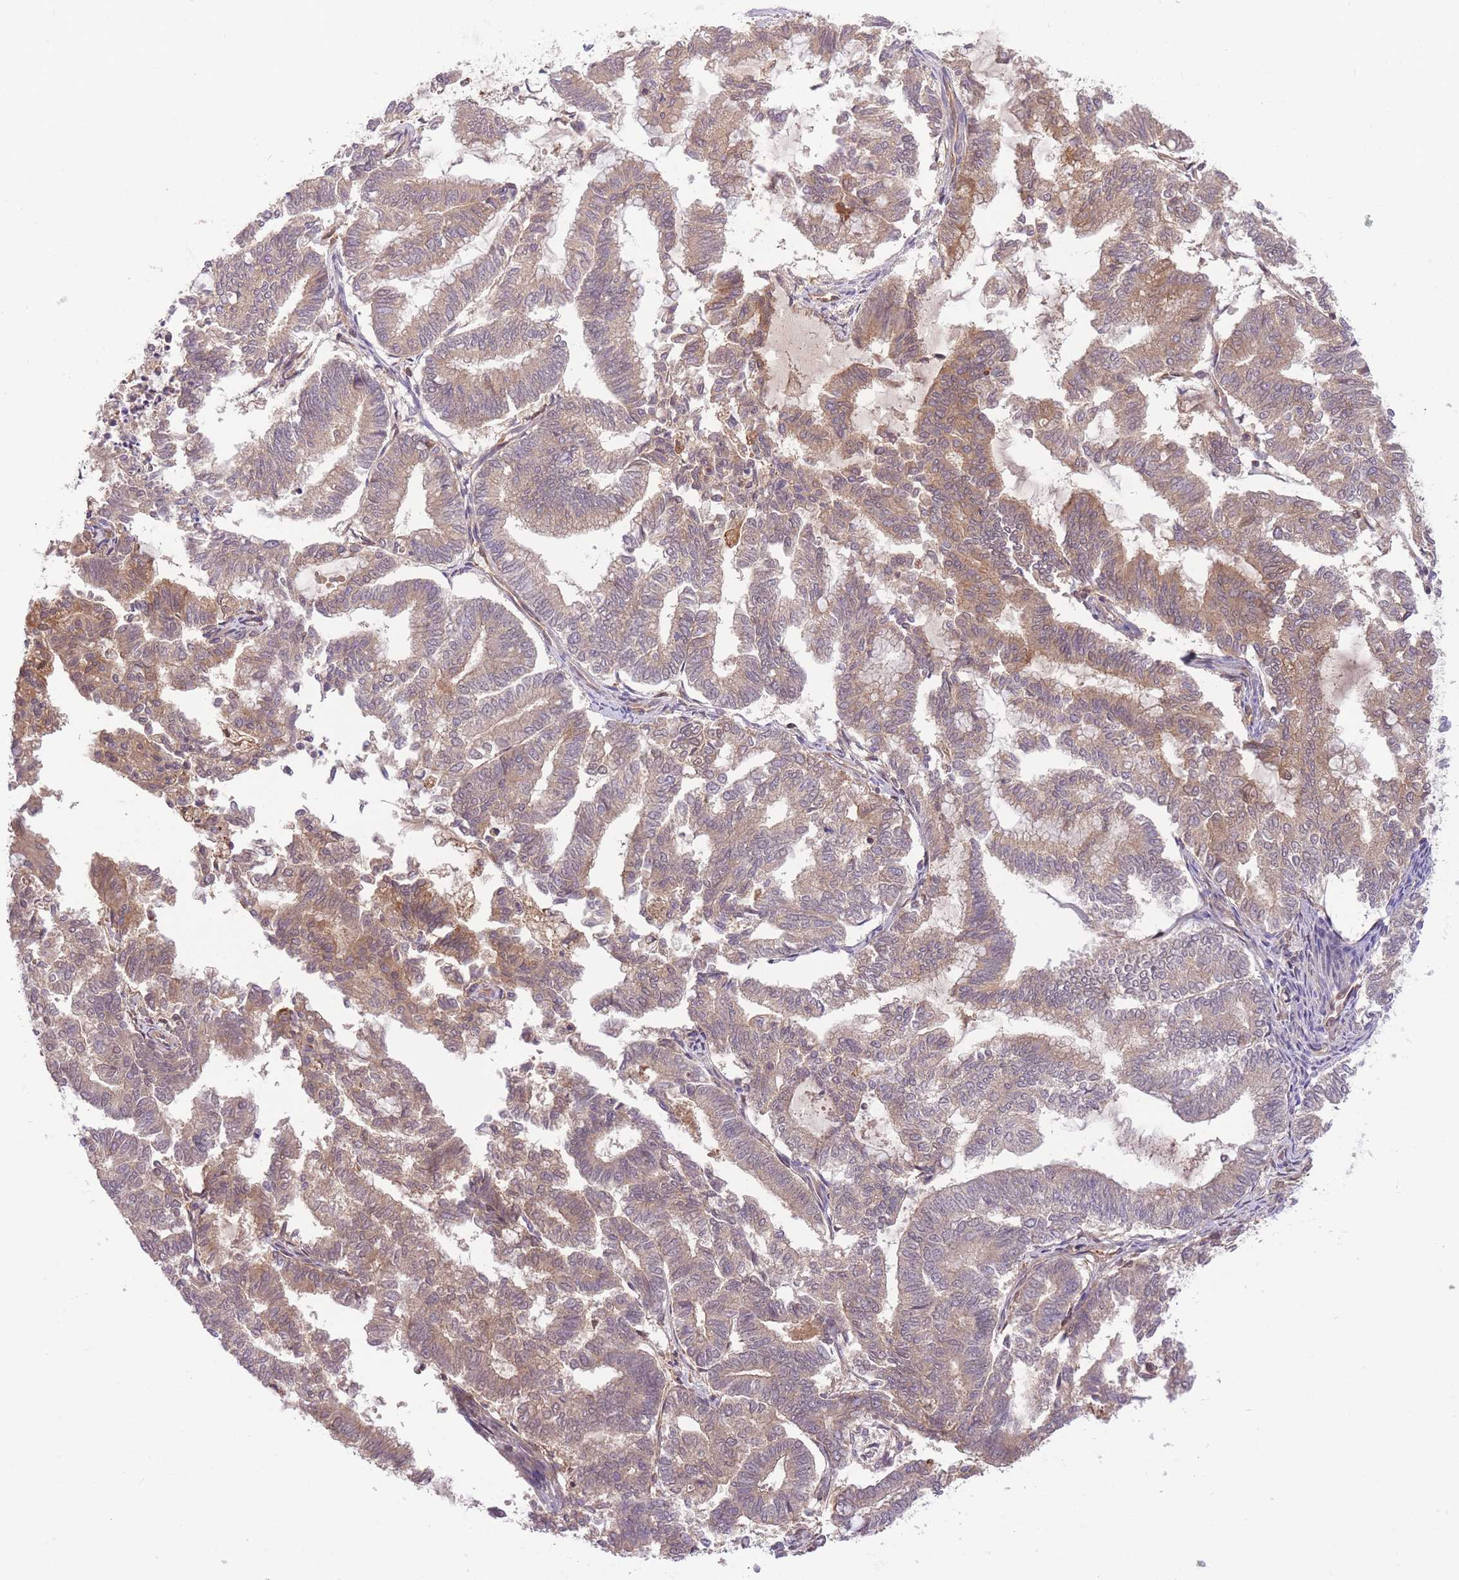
{"staining": {"intensity": "moderate", "quantity": "25%-75%", "location": "cytoplasmic/membranous"}, "tissue": "endometrial cancer", "cell_type": "Tumor cells", "image_type": "cancer", "snomed": [{"axis": "morphology", "description": "Adenocarcinoma, NOS"}, {"axis": "topography", "description": "Endometrium"}], "caption": "Immunohistochemistry (IHC) histopathology image of neoplastic tissue: human endometrial cancer (adenocarcinoma) stained using immunohistochemistry (IHC) shows medium levels of moderate protein expression localized specifically in the cytoplasmic/membranous of tumor cells, appearing as a cytoplasmic/membranous brown color.", "gene": "PREP", "patient": {"sex": "female", "age": 79}}